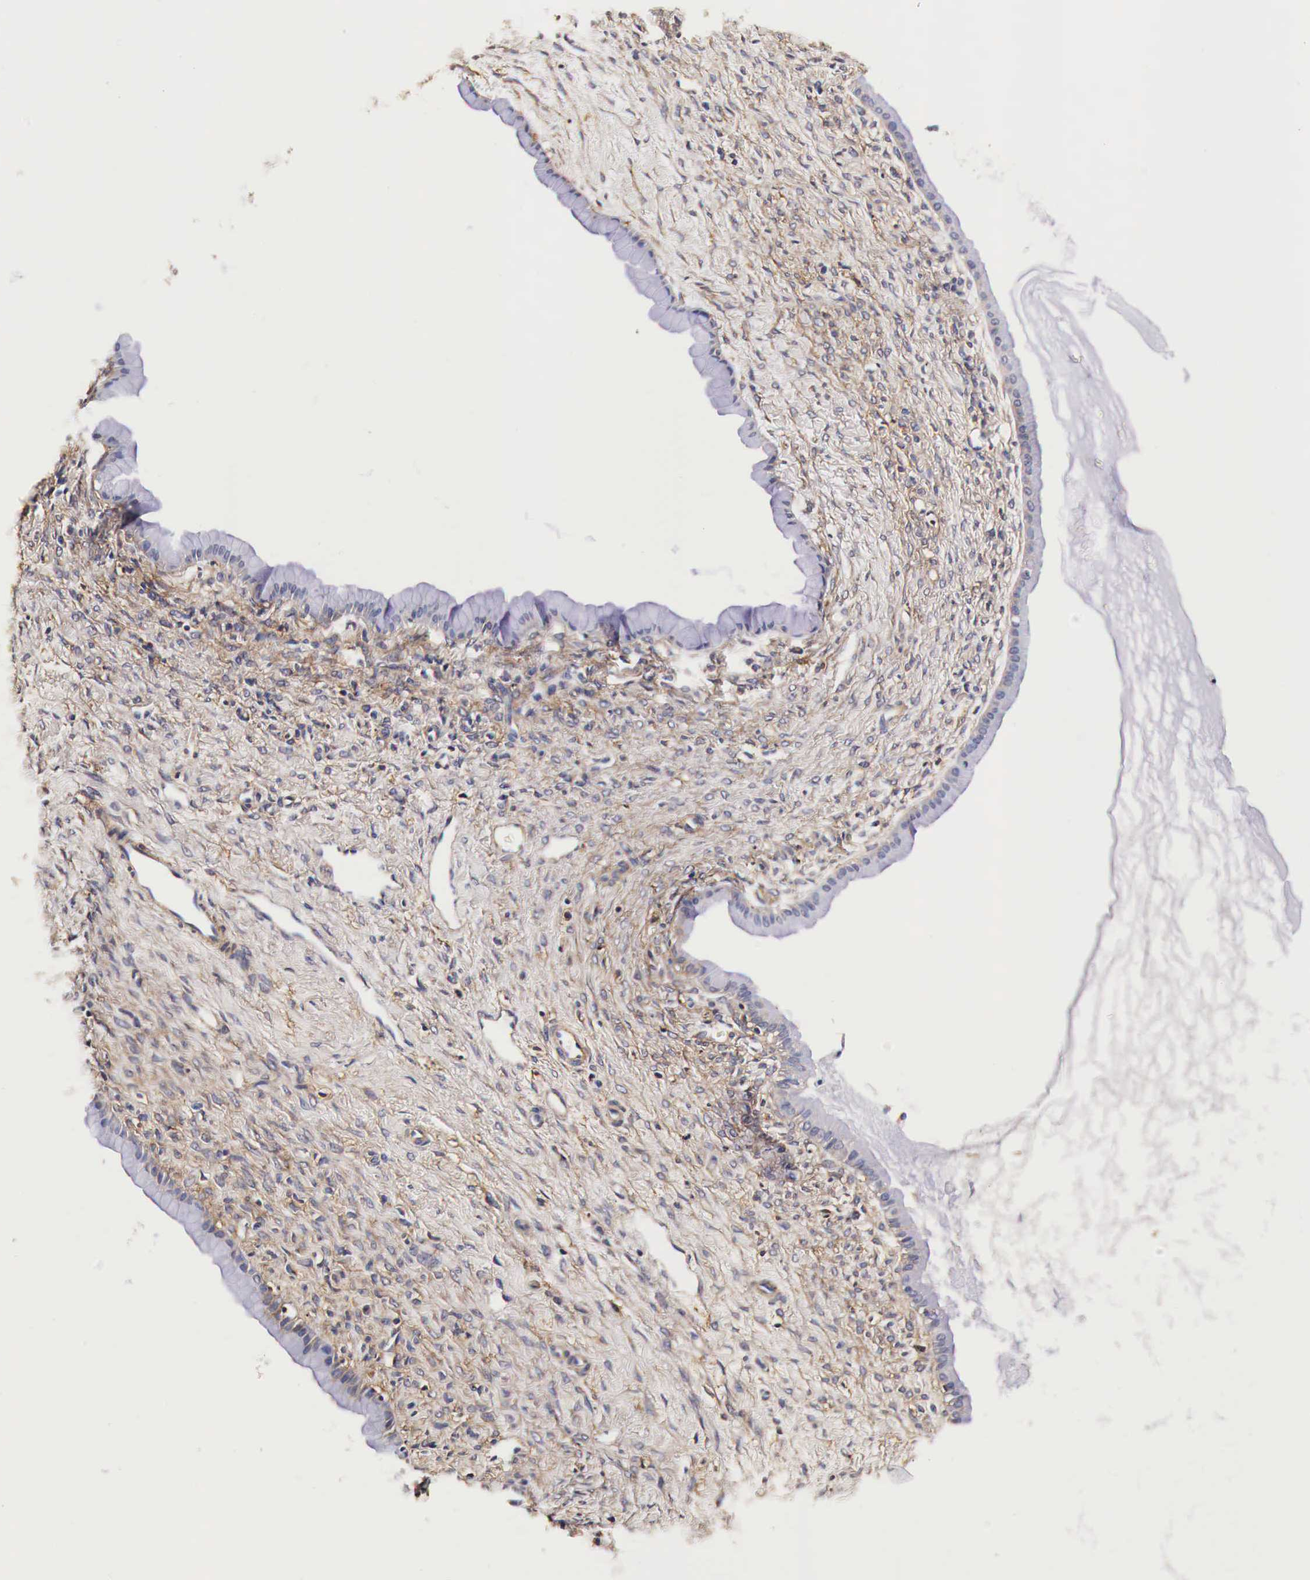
{"staining": {"intensity": "negative", "quantity": "none", "location": "none"}, "tissue": "ovarian cancer", "cell_type": "Tumor cells", "image_type": "cancer", "snomed": [{"axis": "morphology", "description": "Cystadenocarcinoma, mucinous, NOS"}, {"axis": "topography", "description": "Ovary"}], "caption": "Tumor cells are negative for protein expression in human ovarian cancer.", "gene": "RP2", "patient": {"sex": "female", "age": 25}}